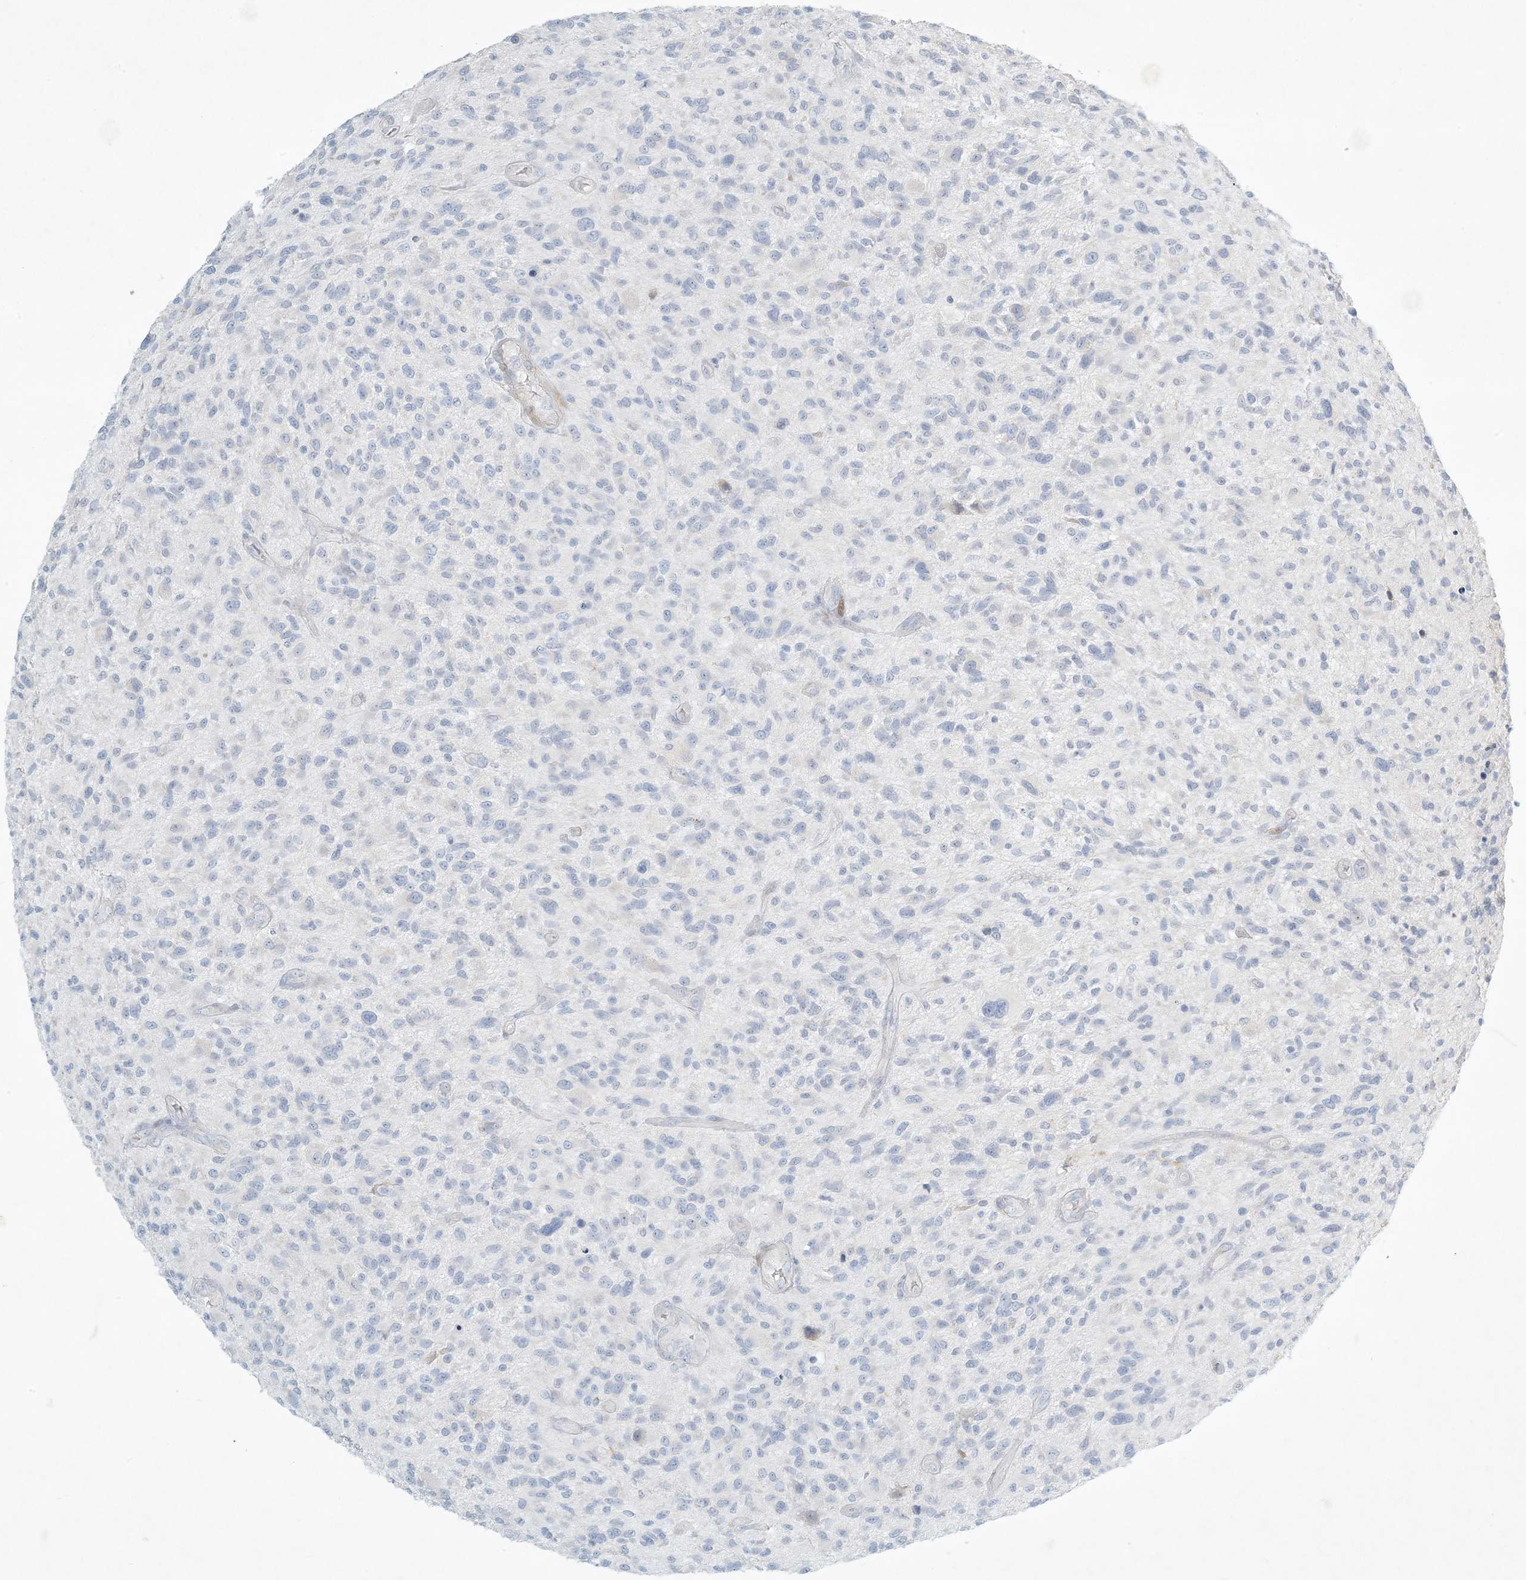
{"staining": {"intensity": "negative", "quantity": "none", "location": "none"}, "tissue": "glioma", "cell_type": "Tumor cells", "image_type": "cancer", "snomed": [{"axis": "morphology", "description": "Glioma, malignant, High grade"}, {"axis": "topography", "description": "Brain"}], "caption": "Immunohistochemistry of glioma demonstrates no expression in tumor cells.", "gene": "ZNF385D", "patient": {"sex": "male", "age": 47}}